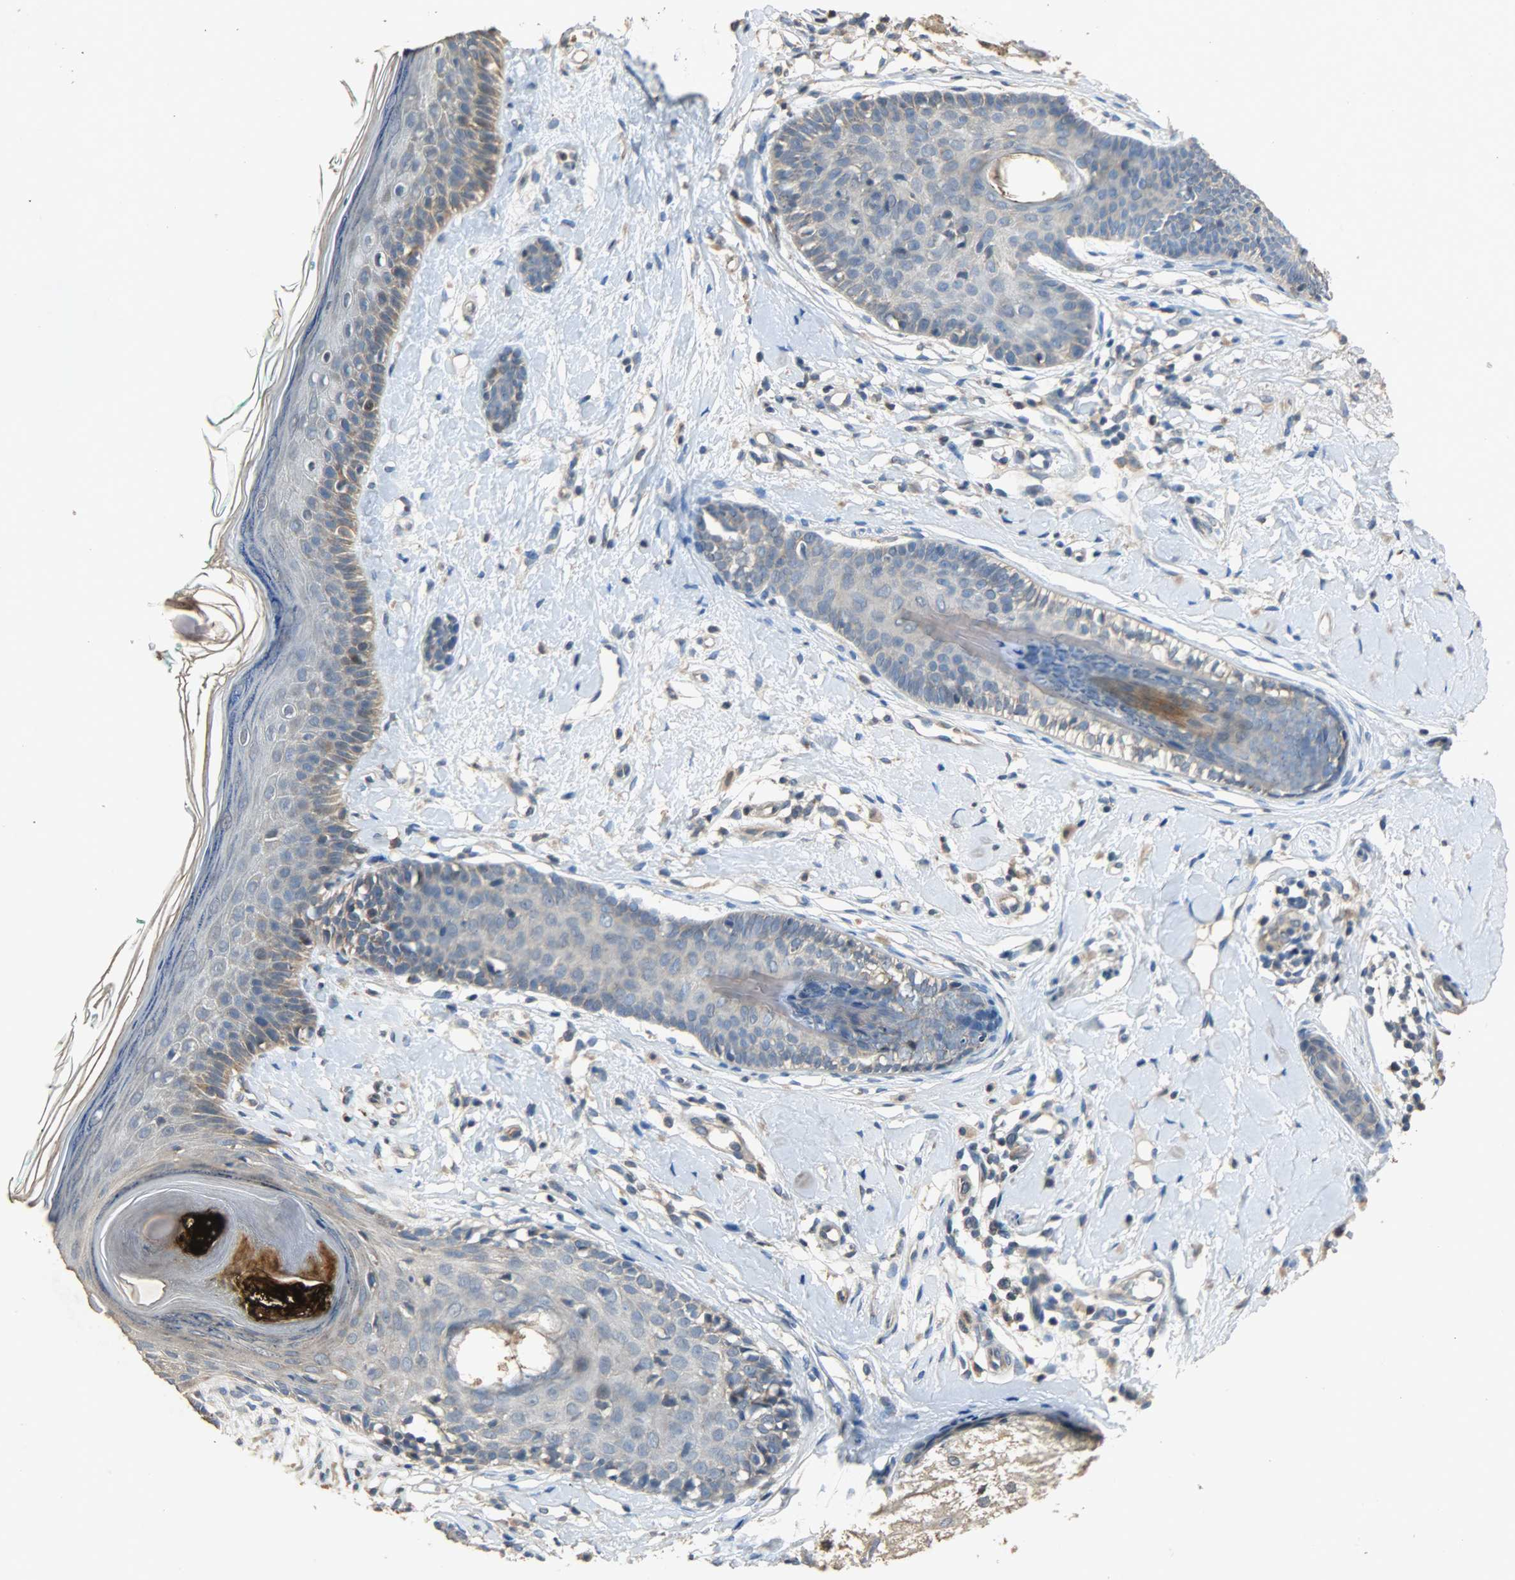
{"staining": {"intensity": "weak", "quantity": ">75%", "location": "cytoplasmic/membranous"}, "tissue": "skin cancer", "cell_type": "Tumor cells", "image_type": "cancer", "snomed": [{"axis": "morphology", "description": "Basal cell carcinoma"}, {"axis": "topography", "description": "Skin"}], "caption": "This is an image of IHC staining of basal cell carcinoma (skin), which shows weak expression in the cytoplasmic/membranous of tumor cells.", "gene": "CDKN2C", "patient": {"sex": "female", "age": 58}}